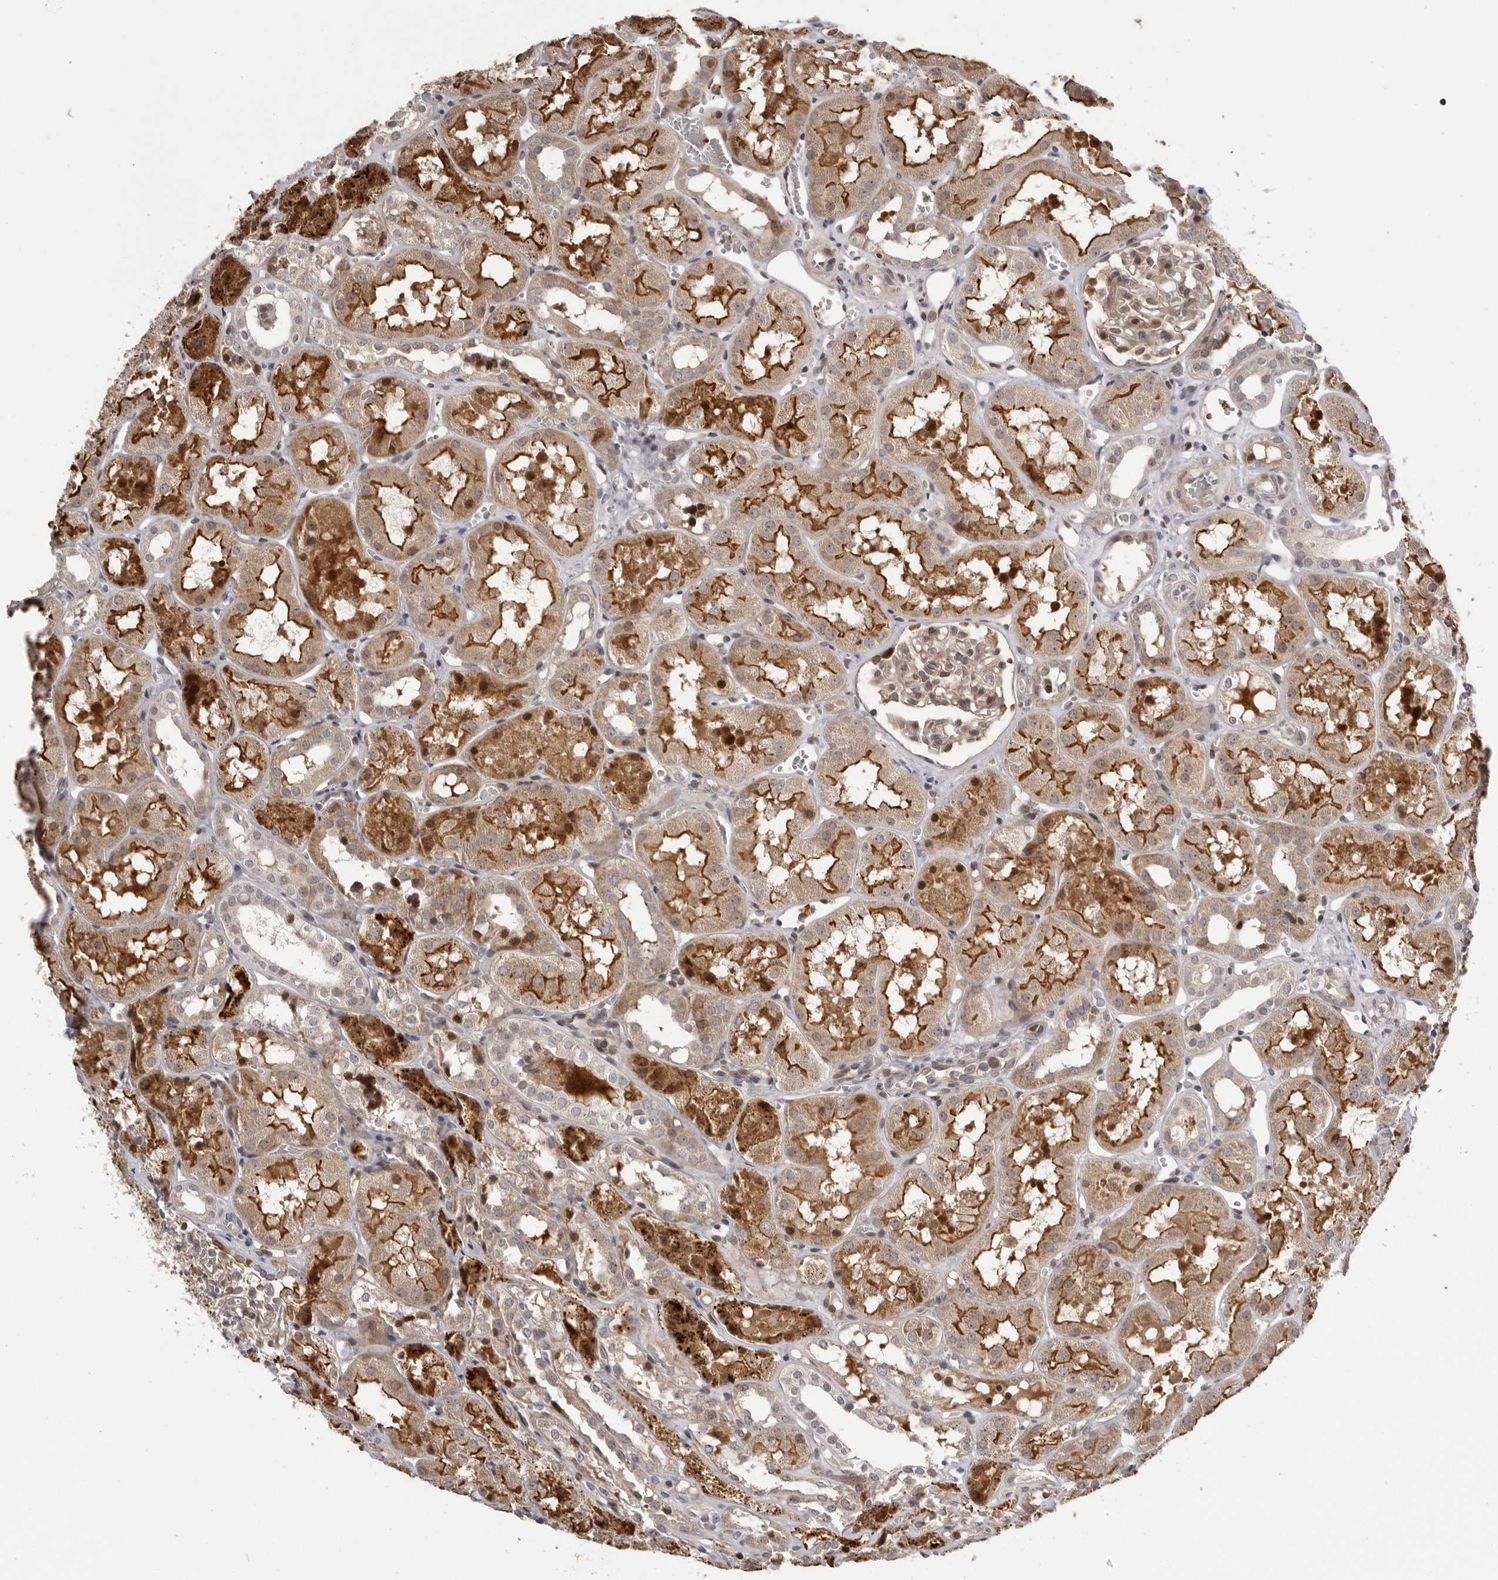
{"staining": {"intensity": "moderate", "quantity": "<25%", "location": "cytoplasmic/membranous,nuclear"}, "tissue": "kidney", "cell_type": "Cells in glomeruli", "image_type": "normal", "snomed": [{"axis": "morphology", "description": "Normal tissue, NOS"}, {"axis": "topography", "description": "Kidney"}], "caption": "Normal kidney was stained to show a protein in brown. There is low levels of moderate cytoplasmic/membranous,nuclear positivity in approximately <25% of cells in glomeruli.", "gene": "AZIN1", "patient": {"sex": "male", "age": 16}}